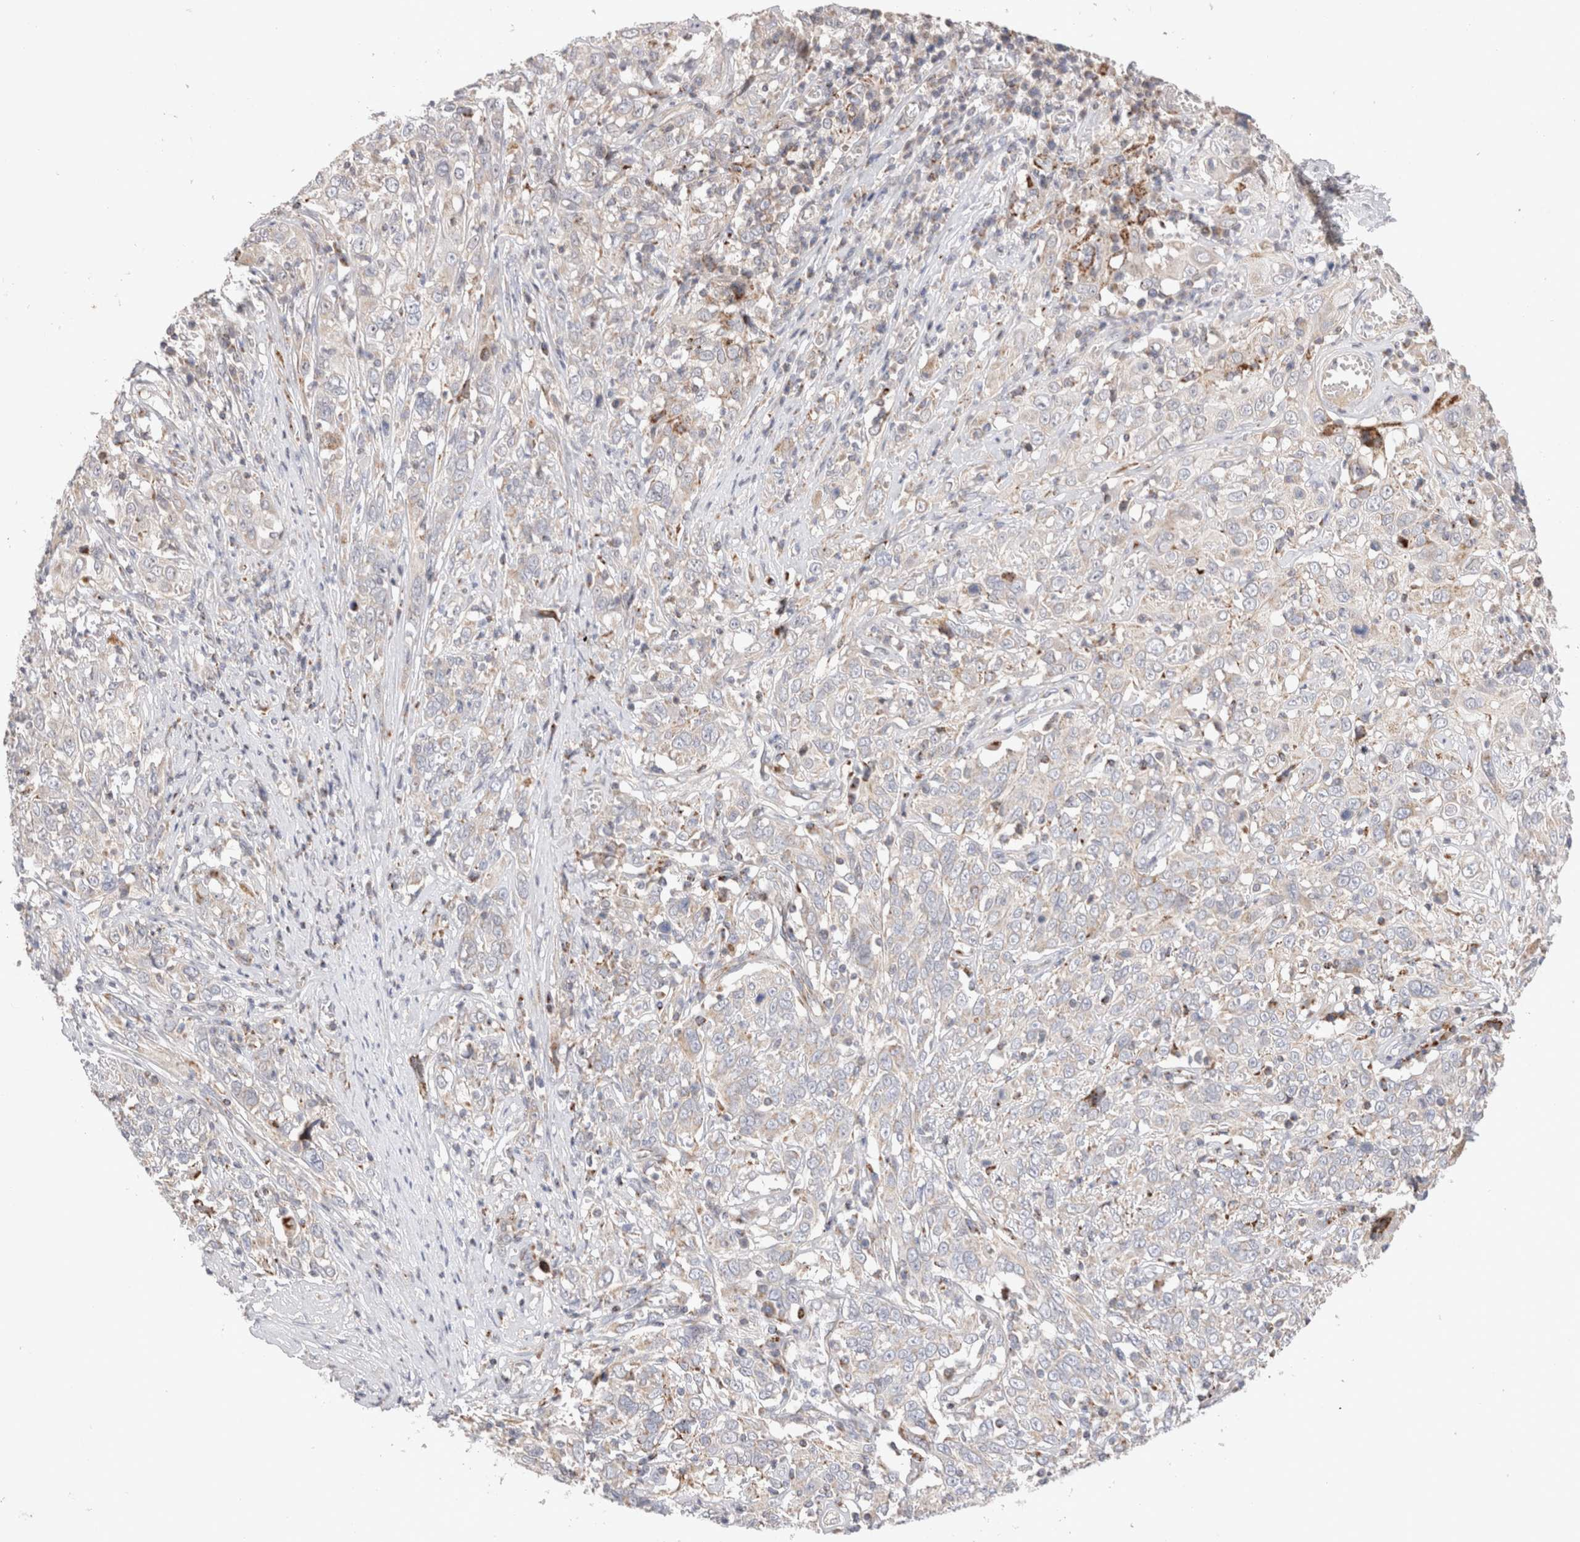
{"staining": {"intensity": "negative", "quantity": "none", "location": "none"}, "tissue": "cervical cancer", "cell_type": "Tumor cells", "image_type": "cancer", "snomed": [{"axis": "morphology", "description": "Squamous cell carcinoma, NOS"}, {"axis": "topography", "description": "Cervix"}], "caption": "Immunohistochemistry image of neoplastic tissue: human cervical squamous cell carcinoma stained with DAB (3,3'-diaminobenzidine) reveals no significant protein expression in tumor cells.", "gene": "CHADL", "patient": {"sex": "female", "age": 46}}